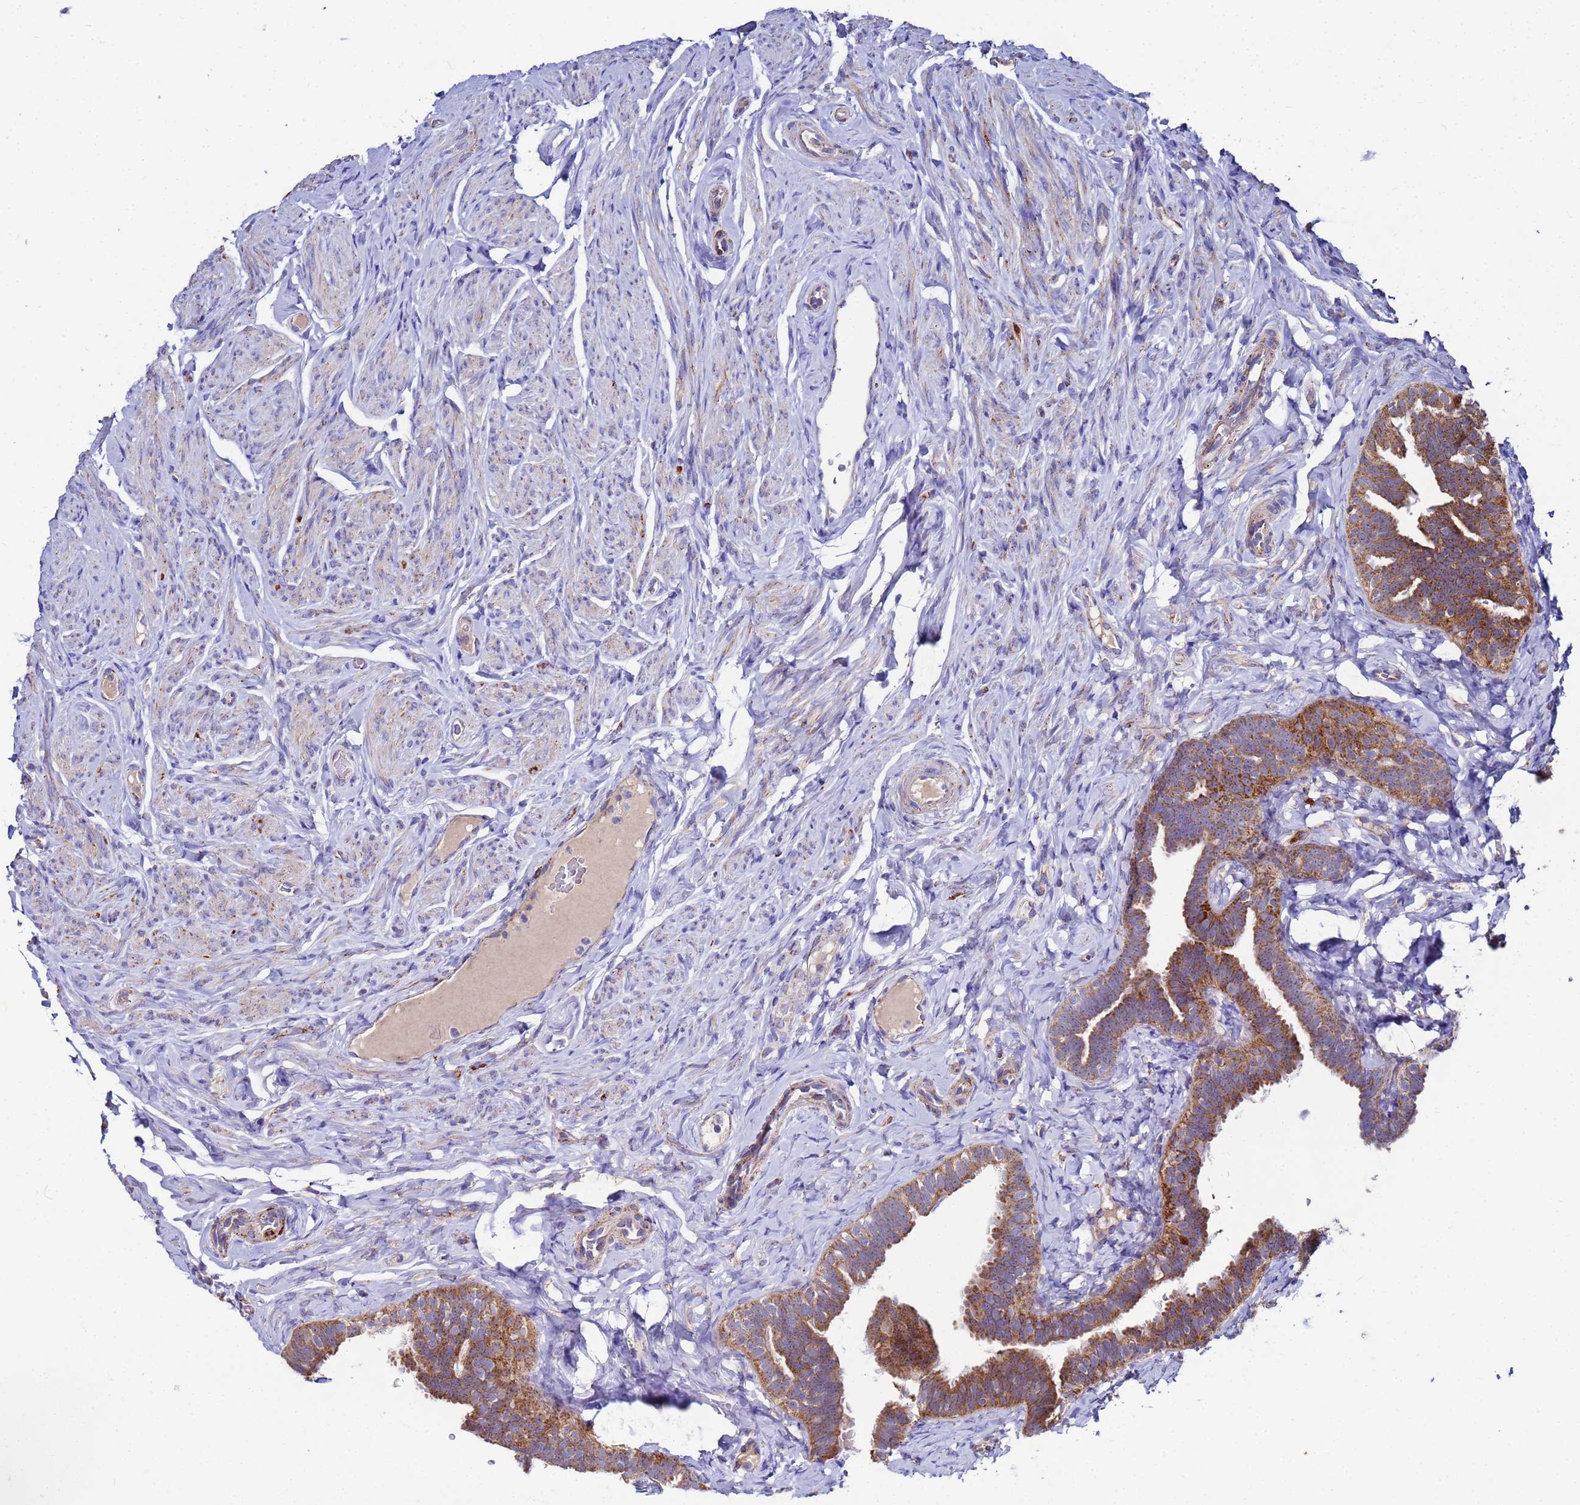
{"staining": {"intensity": "moderate", "quantity": ">75%", "location": "cytoplasmic/membranous"}, "tissue": "fallopian tube", "cell_type": "Glandular cells", "image_type": "normal", "snomed": [{"axis": "morphology", "description": "Normal tissue, NOS"}, {"axis": "topography", "description": "Fallopian tube"}], "caption": "Immunohistochemical staining of benign human fallopian tube exhibits medium levels of moderate cytoplasmic/membranous expression in approximately >75% of glandular cells.", "gene": "FAHD2A", "patient": {"sex": "female", "age": 65}}